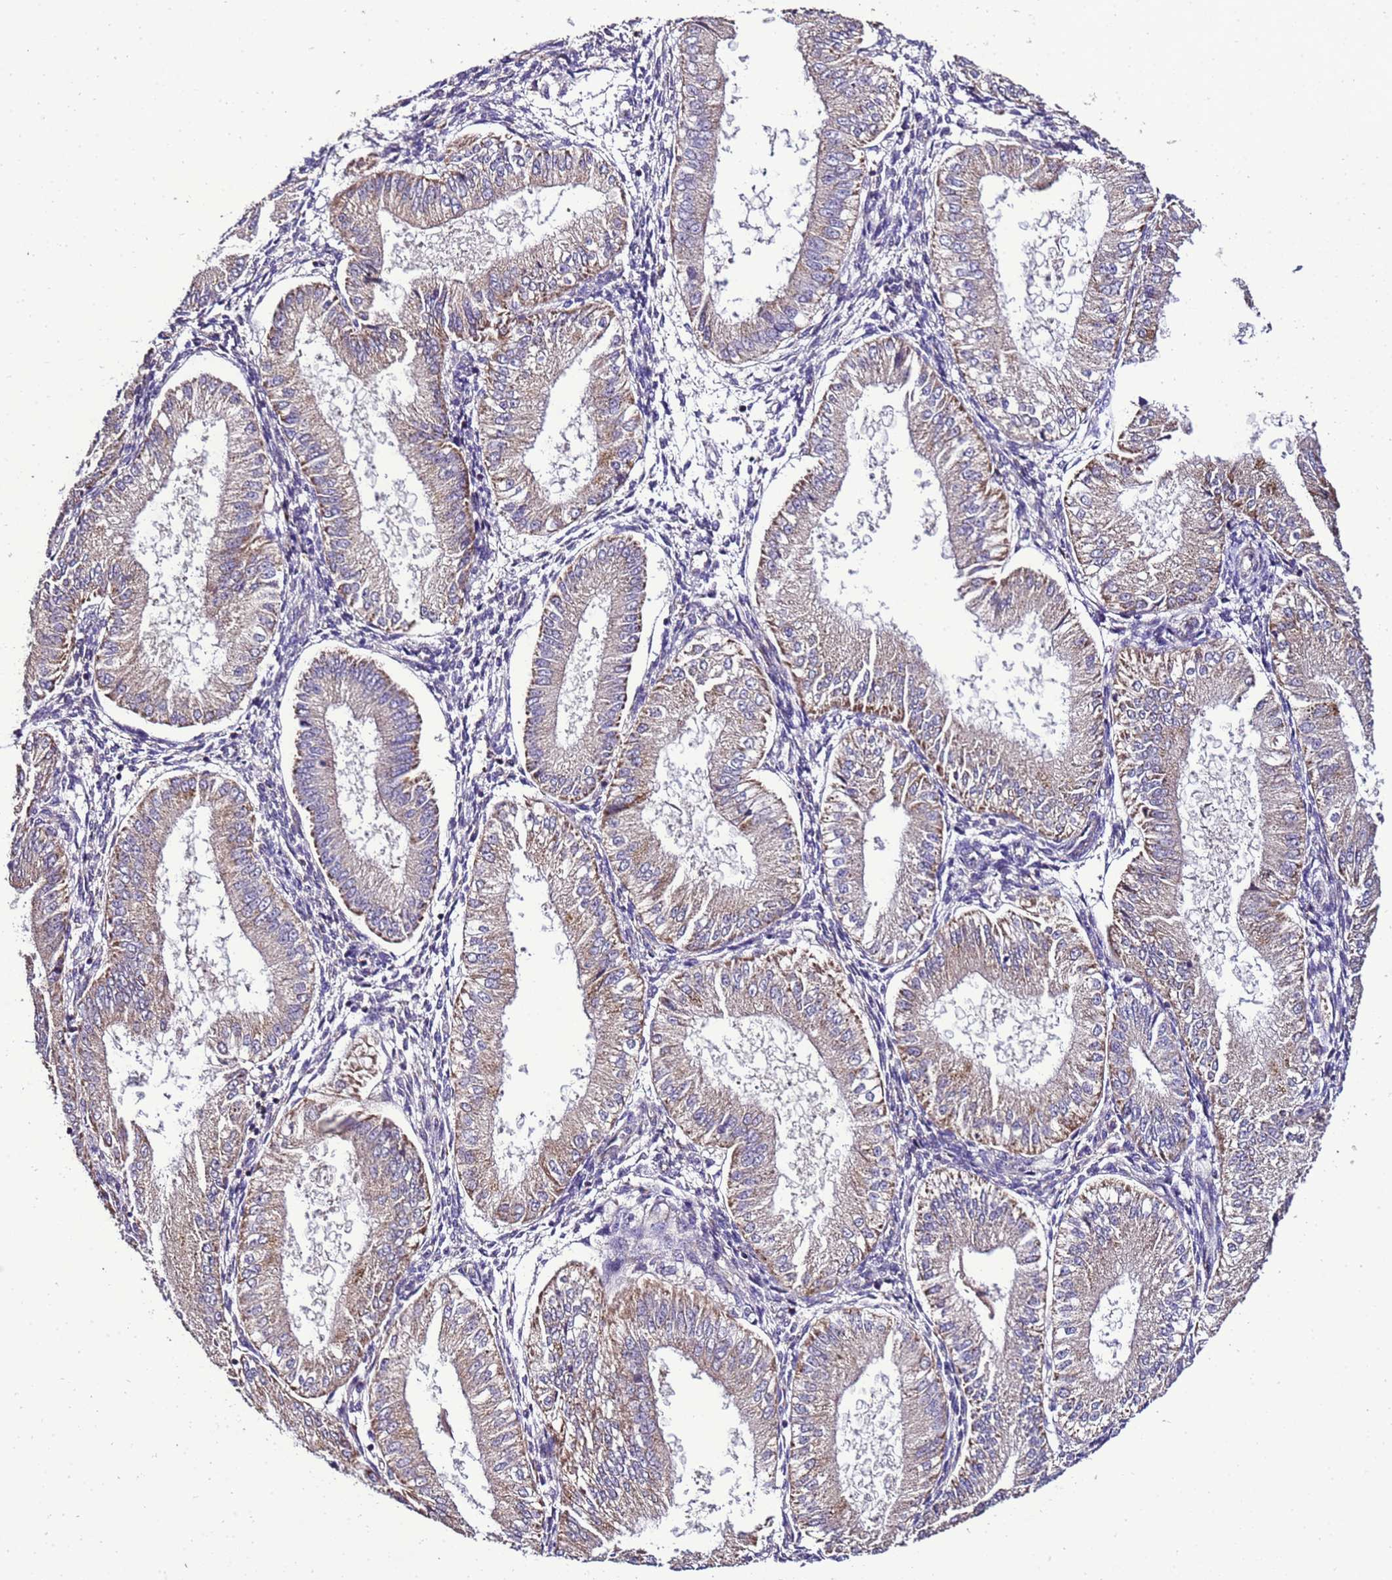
{"staining": {"intensity": "weak", "quantity": "<25%", "location": "cytoplasmic/membranous"}, "tissue": "endometrium", "cell_type": "Cells in endometrial stroma", "image_type": "normal", "snomed": [{"axis": "morphology", "description": "Normal tissue, NOS"}, {"axis": "topography", "description": "Endometrium"}], "caption": "This is a image of IHC staining of normal endometrium, which shows no expression in cells in endometrial stroma. Nuclei are stained in blue.", "gene": "ZNF329", "patient": {"sex": "female", "age": 39}}